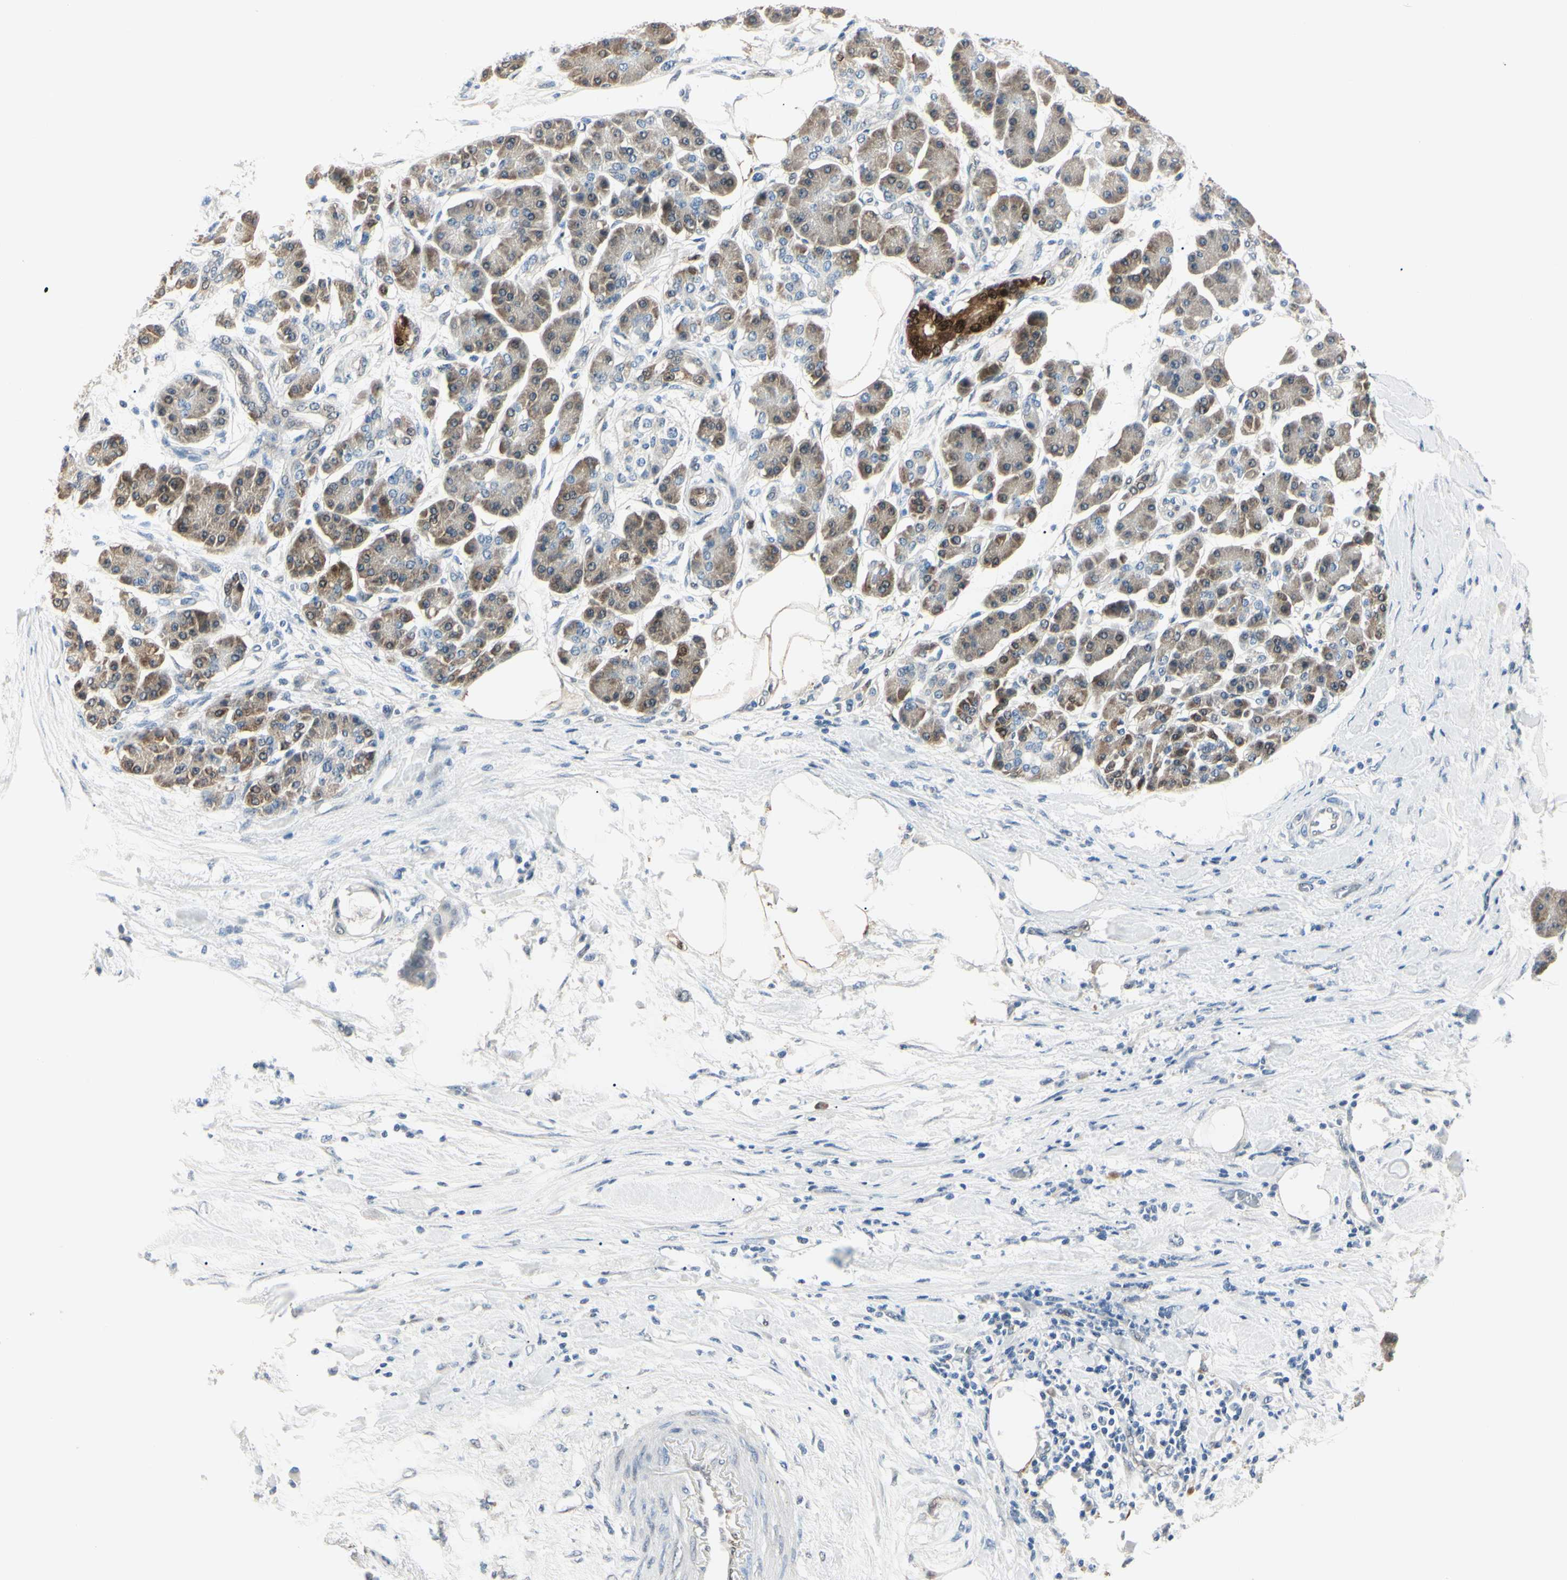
{"staining": {"intensity": "weak", "quantity": "<25%", "location": "cytoplasmic/membranous"}, "tissue": "pancreatic cancer", "cell_type": "Tumor cells", "image_type": "cancer", "snomed": [{"axis": "morphology", "description": "Adenocarcinoma, NOS"}, {"axis": "morphology", "description": "Adenocarcinoma, metastatic, NOS"}, {"axis": "topography", "description": "Lymph node"}, {"axis": "topography", "description": "Pancreas"}, {"axis": "topography", "description": "Duodenum"}], "caption": "Human pancreatic cancer (adenocarcinoma) stained for a protein using IHC reveals no expression in tumor cells.", "gene": "AKR1C3", "patient": {"sex": "female", "age": 64}}